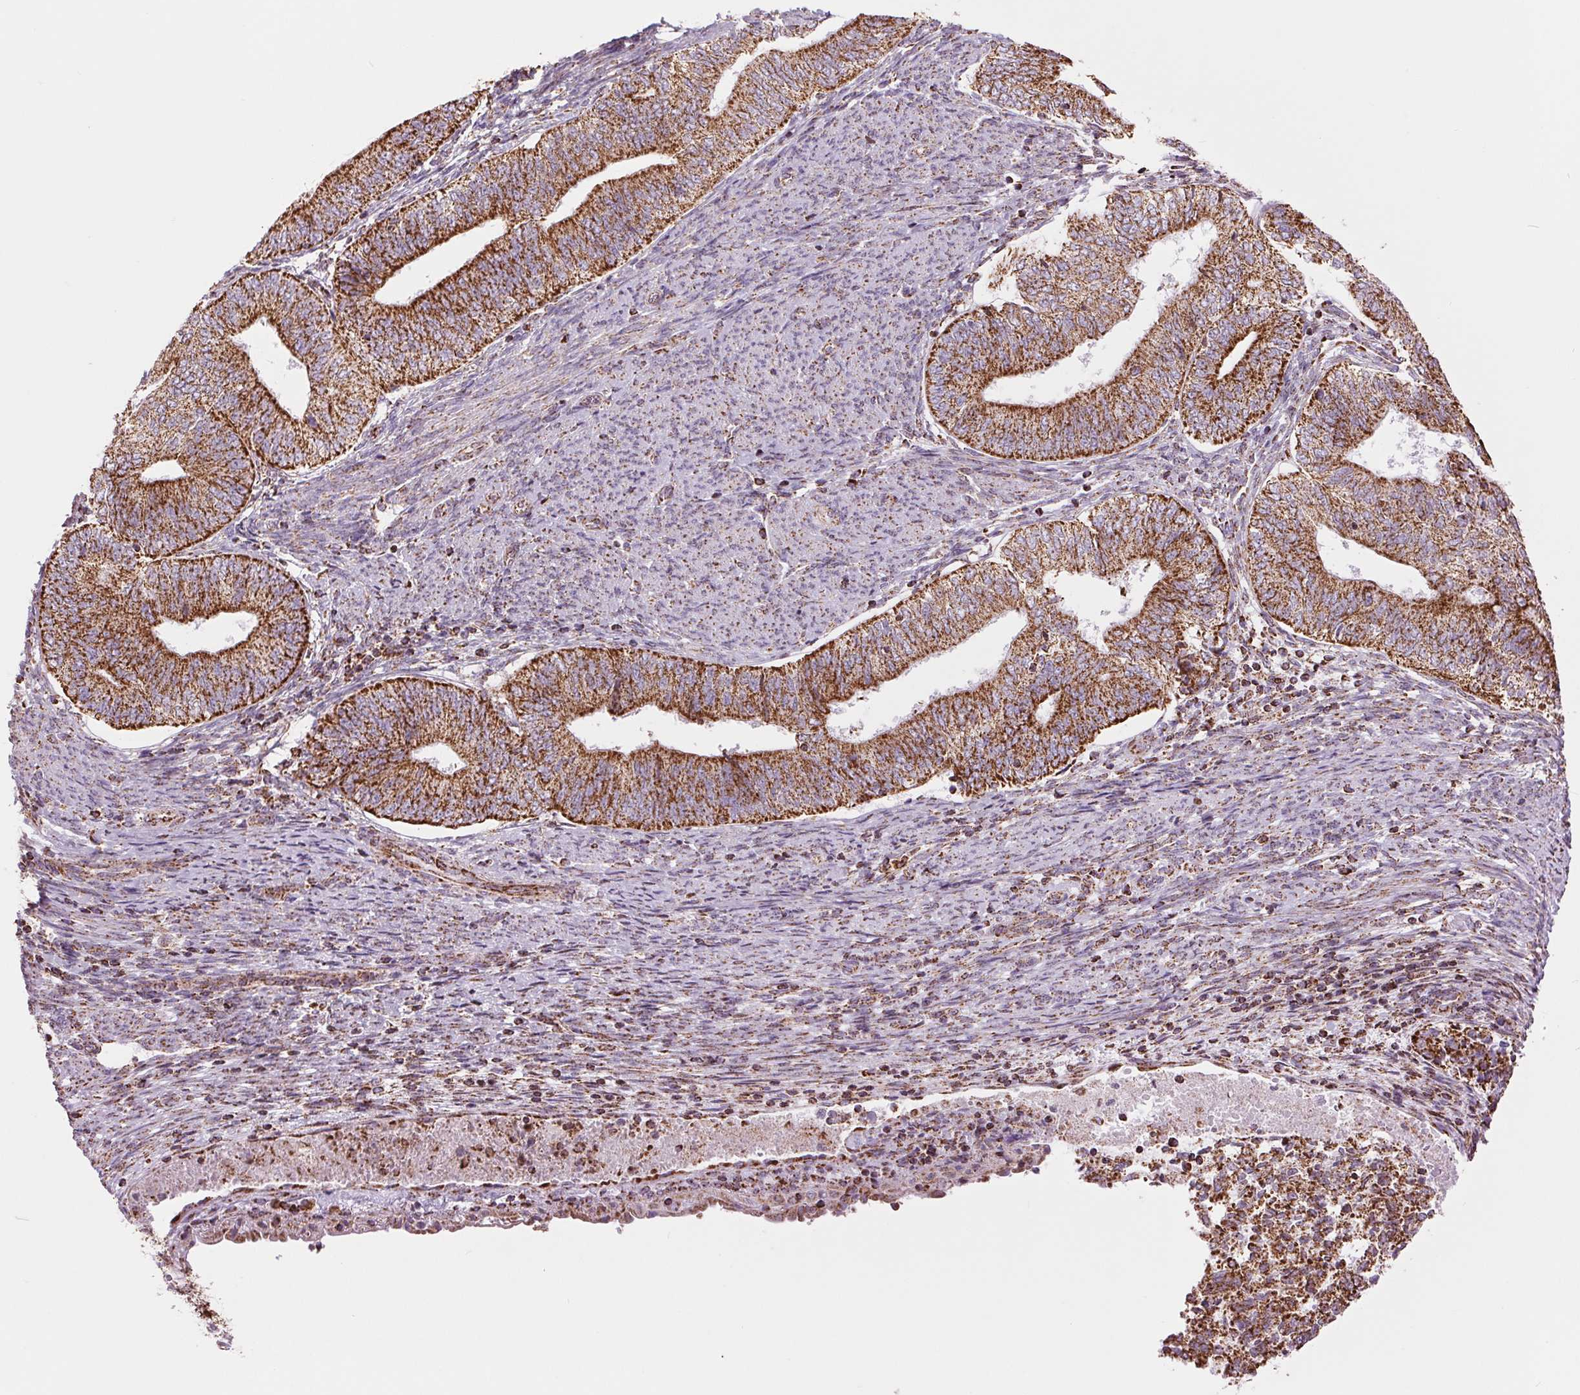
{"staining": {"intensity": "strong", "quantity": ">75%", "location": "cytoplasmic/membranous"}, "tissue": "endometrial cancer", "cell_type": "Tumor cells", "image_type": "cancer", "snomed": [{"axis": "morphology", "description": "Adenocarcinoma, NOS"}, {"axis": "topography", "description": "Endometrium"}], "caption": "Endometrial cancer (adenocarcinoma) tissue shows strong cytoplasmic/membranous staining in approximately >75% of tumor cells (IHC, brightfield microscopy, high magnification).", "gene": "ATP5PB", "patient": {"sex": "female", "age": 65}}